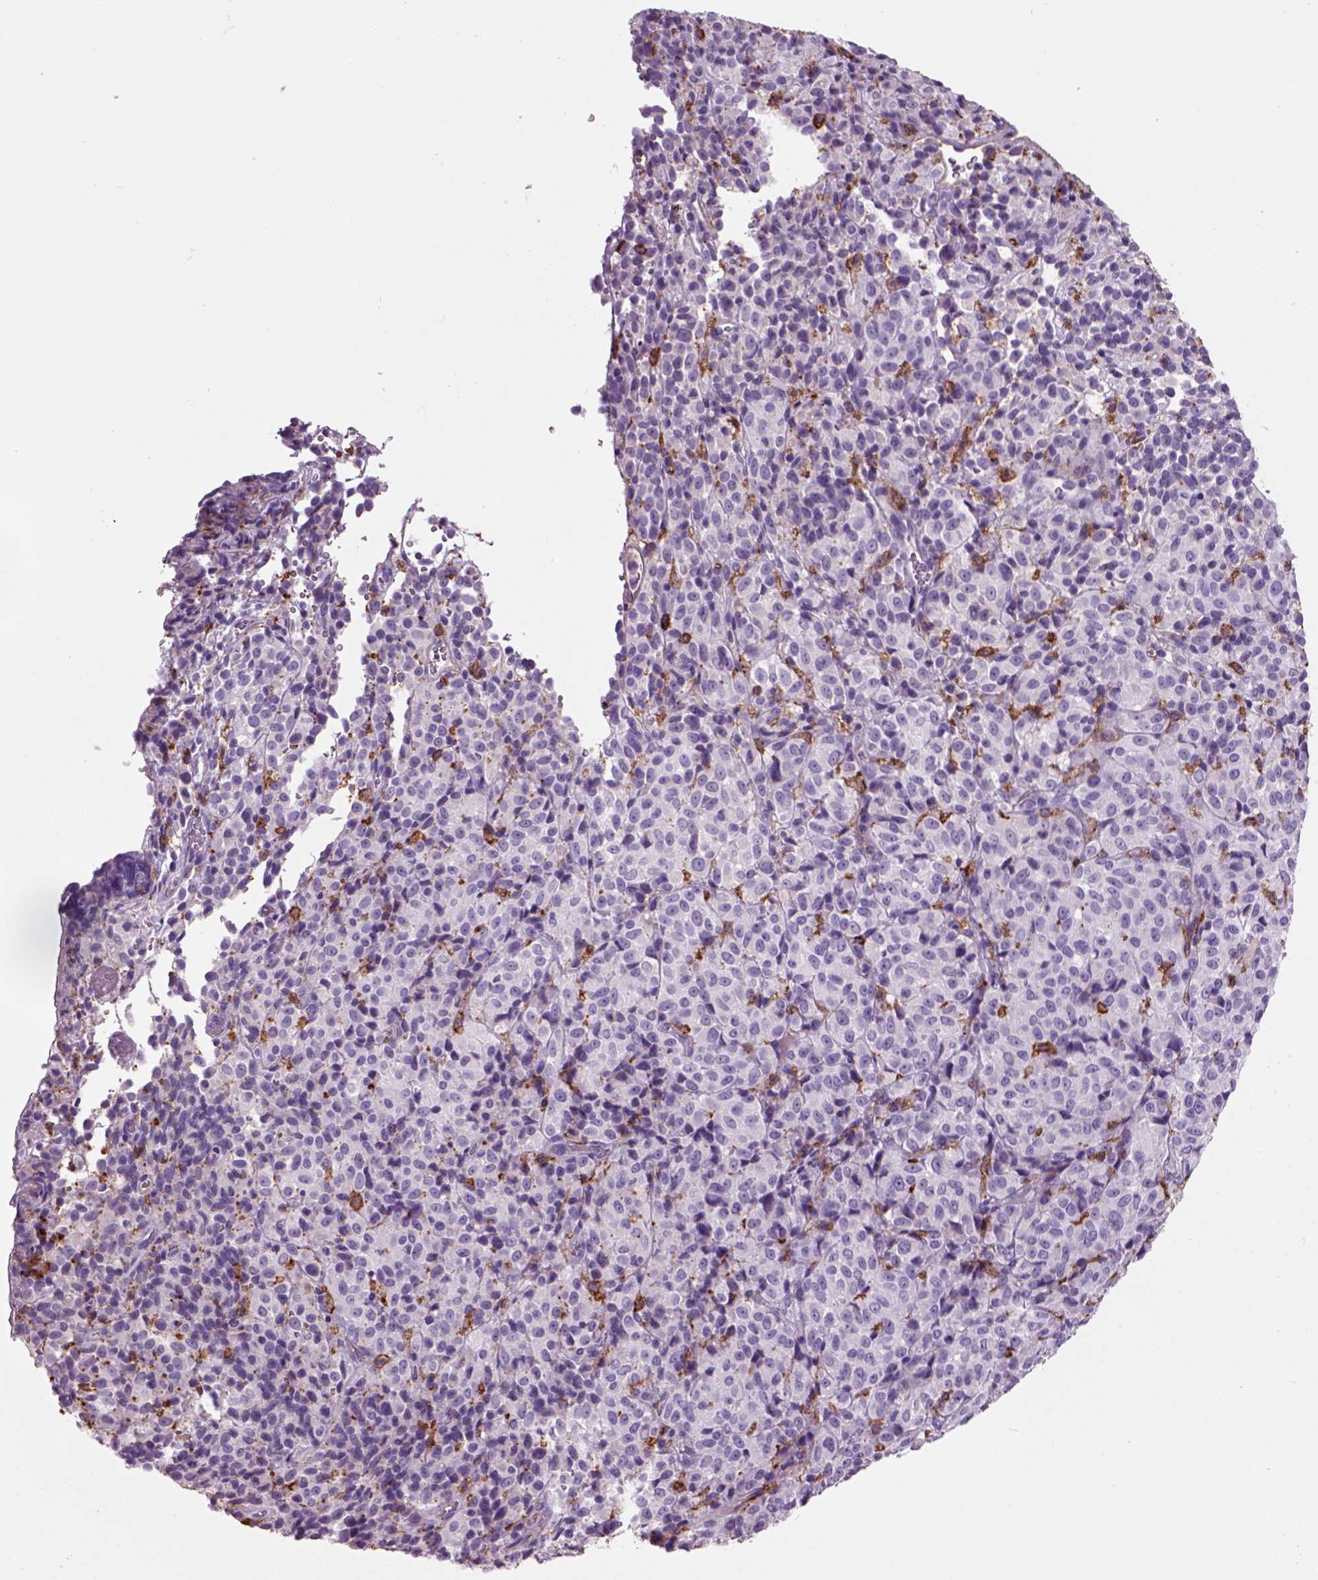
{"staining": {"intensity": "negative", "quantity": "none", "location": "none"}, "tissue": "melanoma", "cell_type": "Tumor cells", "image_type": "cancer", "snomed": [{"axis": "morphology", "description": "Malignant melanoma, Metastatic site"}, {"axis": "topography", "description": "Brain"}], "caption": "IHC of human melanoma demonstrates no positivity in tumor cells.", "gene": "CD14", "patient": {"sex": "female", "age": 56}}